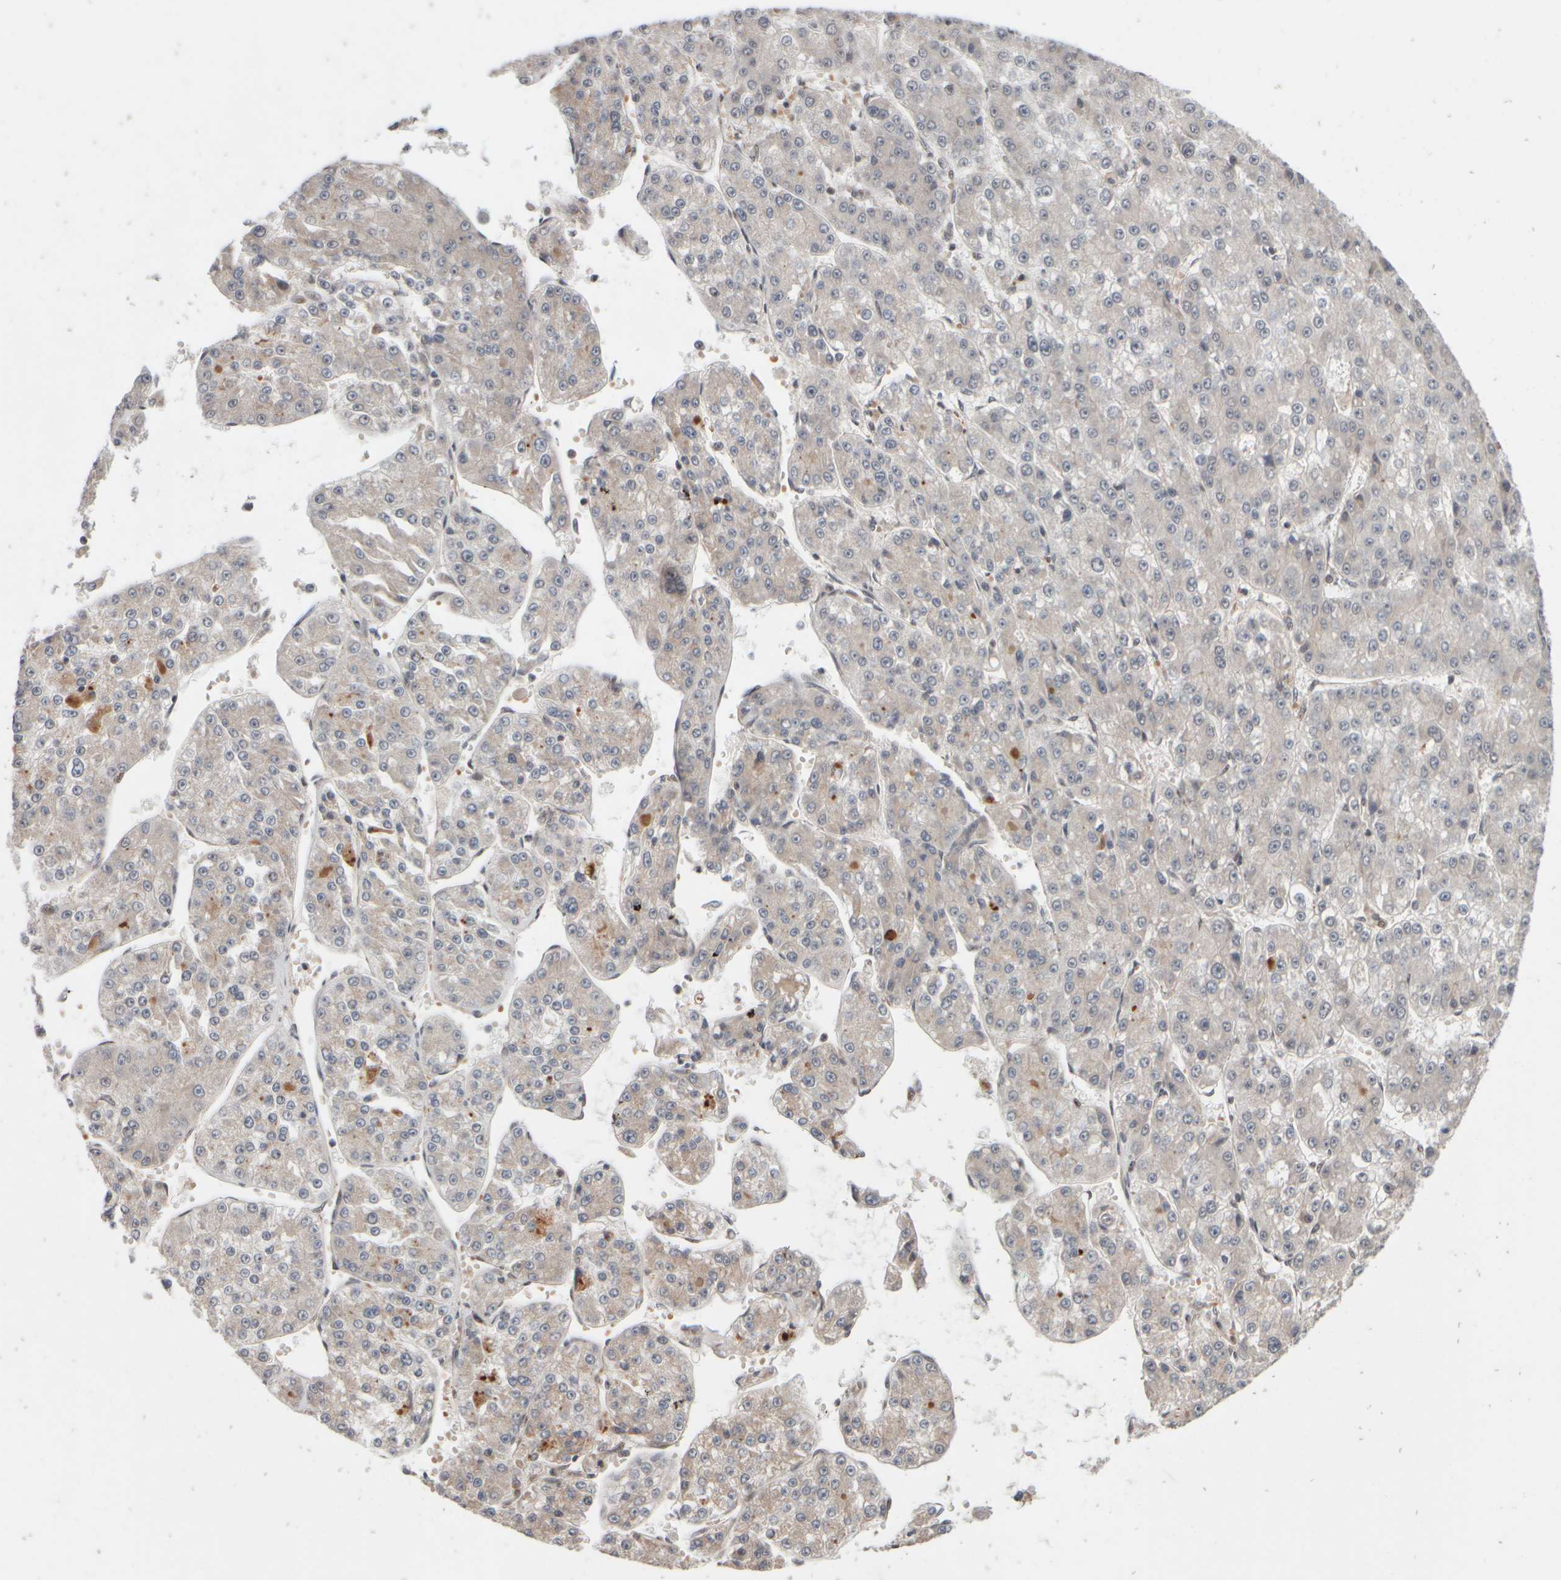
{"staining": {"intensity": "negative", "quantity": "none", "location": "none"}, "tissue": "liver cancer", "cell_type": "Tumor cells", "image_type": "cancer", "snomed": [{"axis": "morphology", "description": "Carcinoma, Hepatocellular, NOS"}, {"axis": "topography", "description": "Liver"}], "caption": "Tumor cells show no significant protein staining in hepatocellular carcinoma (liver). (Immunohistochemistry, brightfield microscopy, high magnification).", "gene": "ABHD11", "patient": {"sex": "female", "age": 73}}